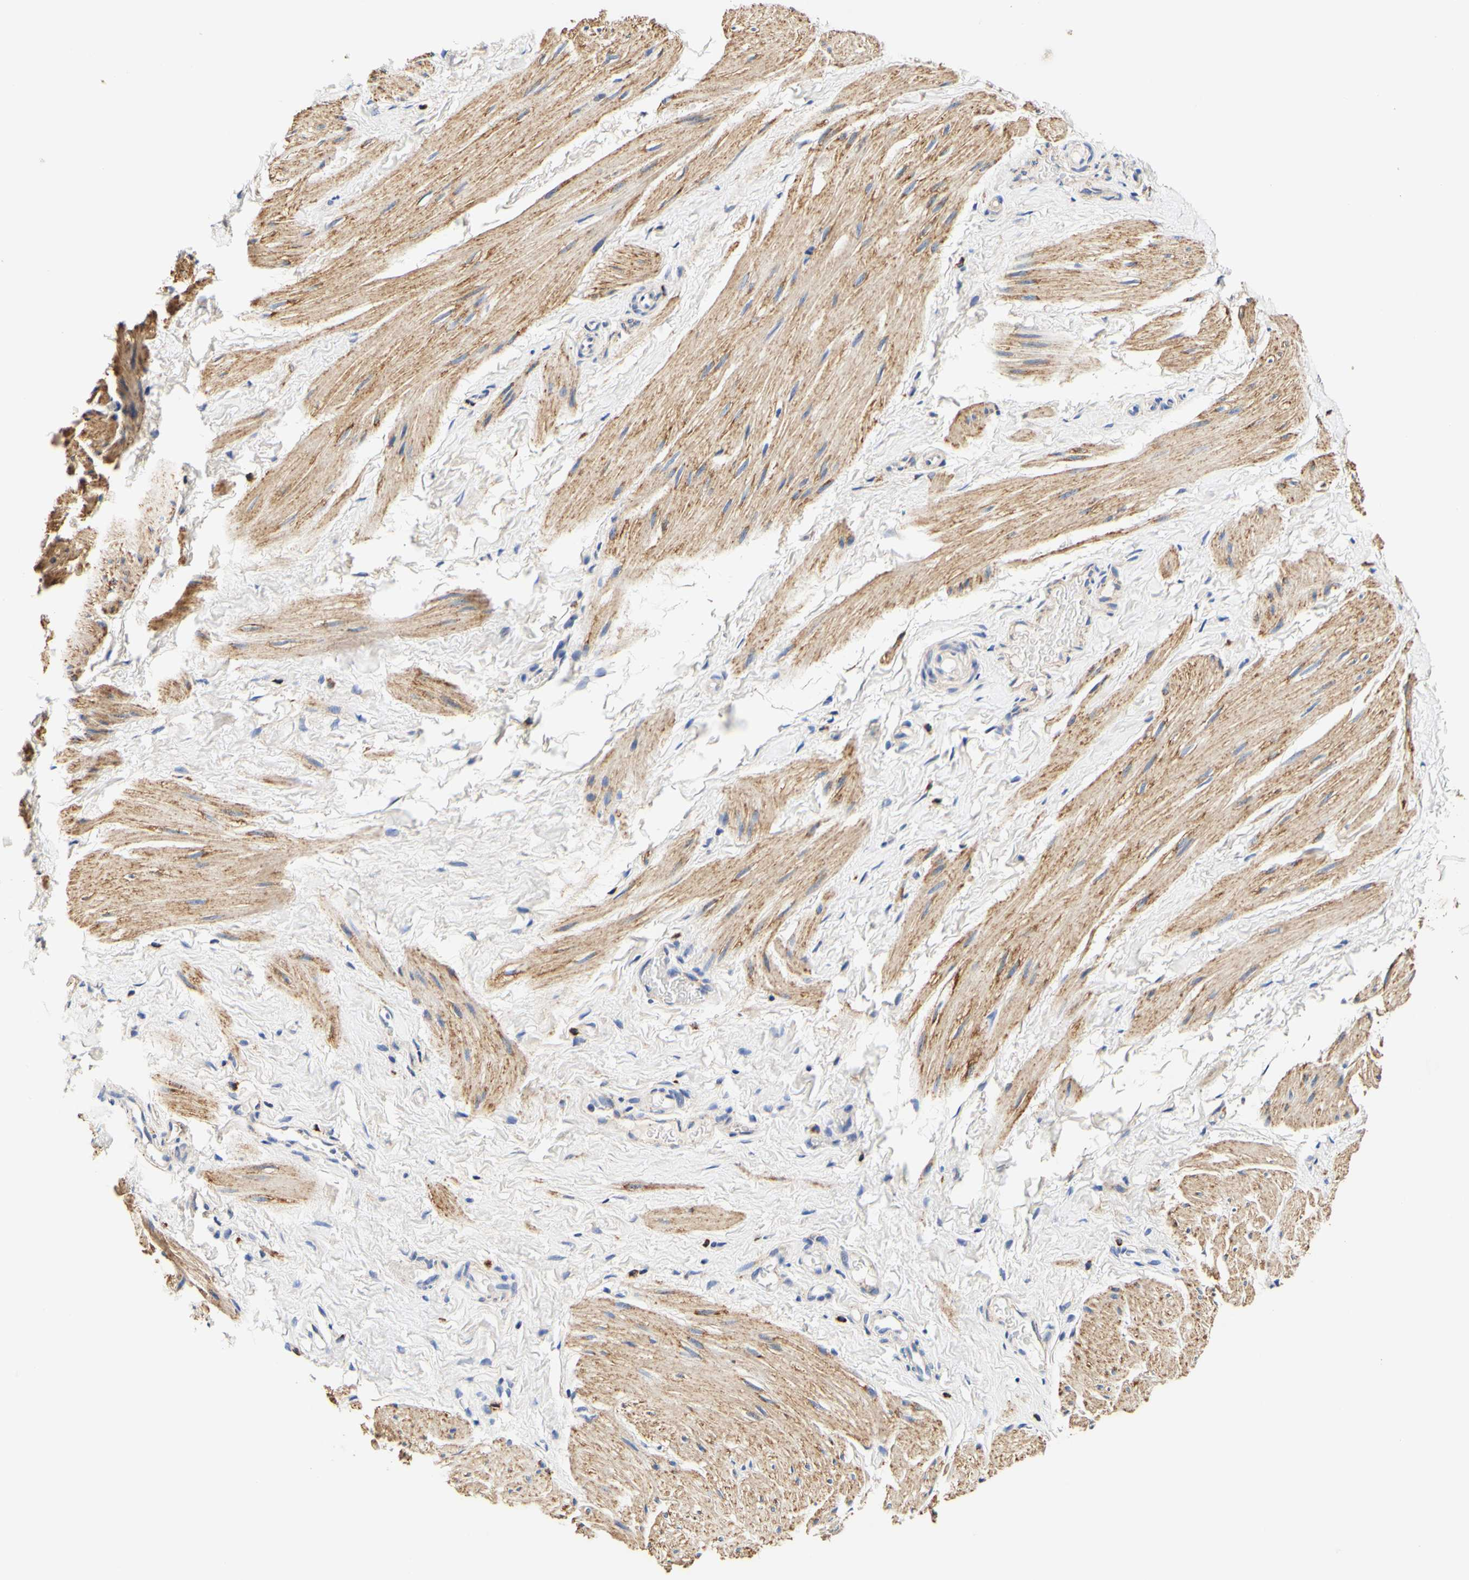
{"staining": {"intensity": "moderate", "quantity": ">75%", "location": "cytoplasmic/membranous"}, "tissue": "smooth muscle", "cell_type": "Smooth muscle cells", "image_type": "normal", "snomed": [{"axis": "morphology", "description": "Normal tissue, NOS"}, {"axis": "topography", "description": "Smooth muscle"}], "caption": "Smooth muscle stained with DAB (3,3'-diaminobenzidine) immunohistochemistry (IHC) exhibits medium levels of moderate cytoplasmic/membranous staining in about >75% of smooth muscle cells.", "gene": "CAMK4", "patient": {"sex": "male", "age": 16}}